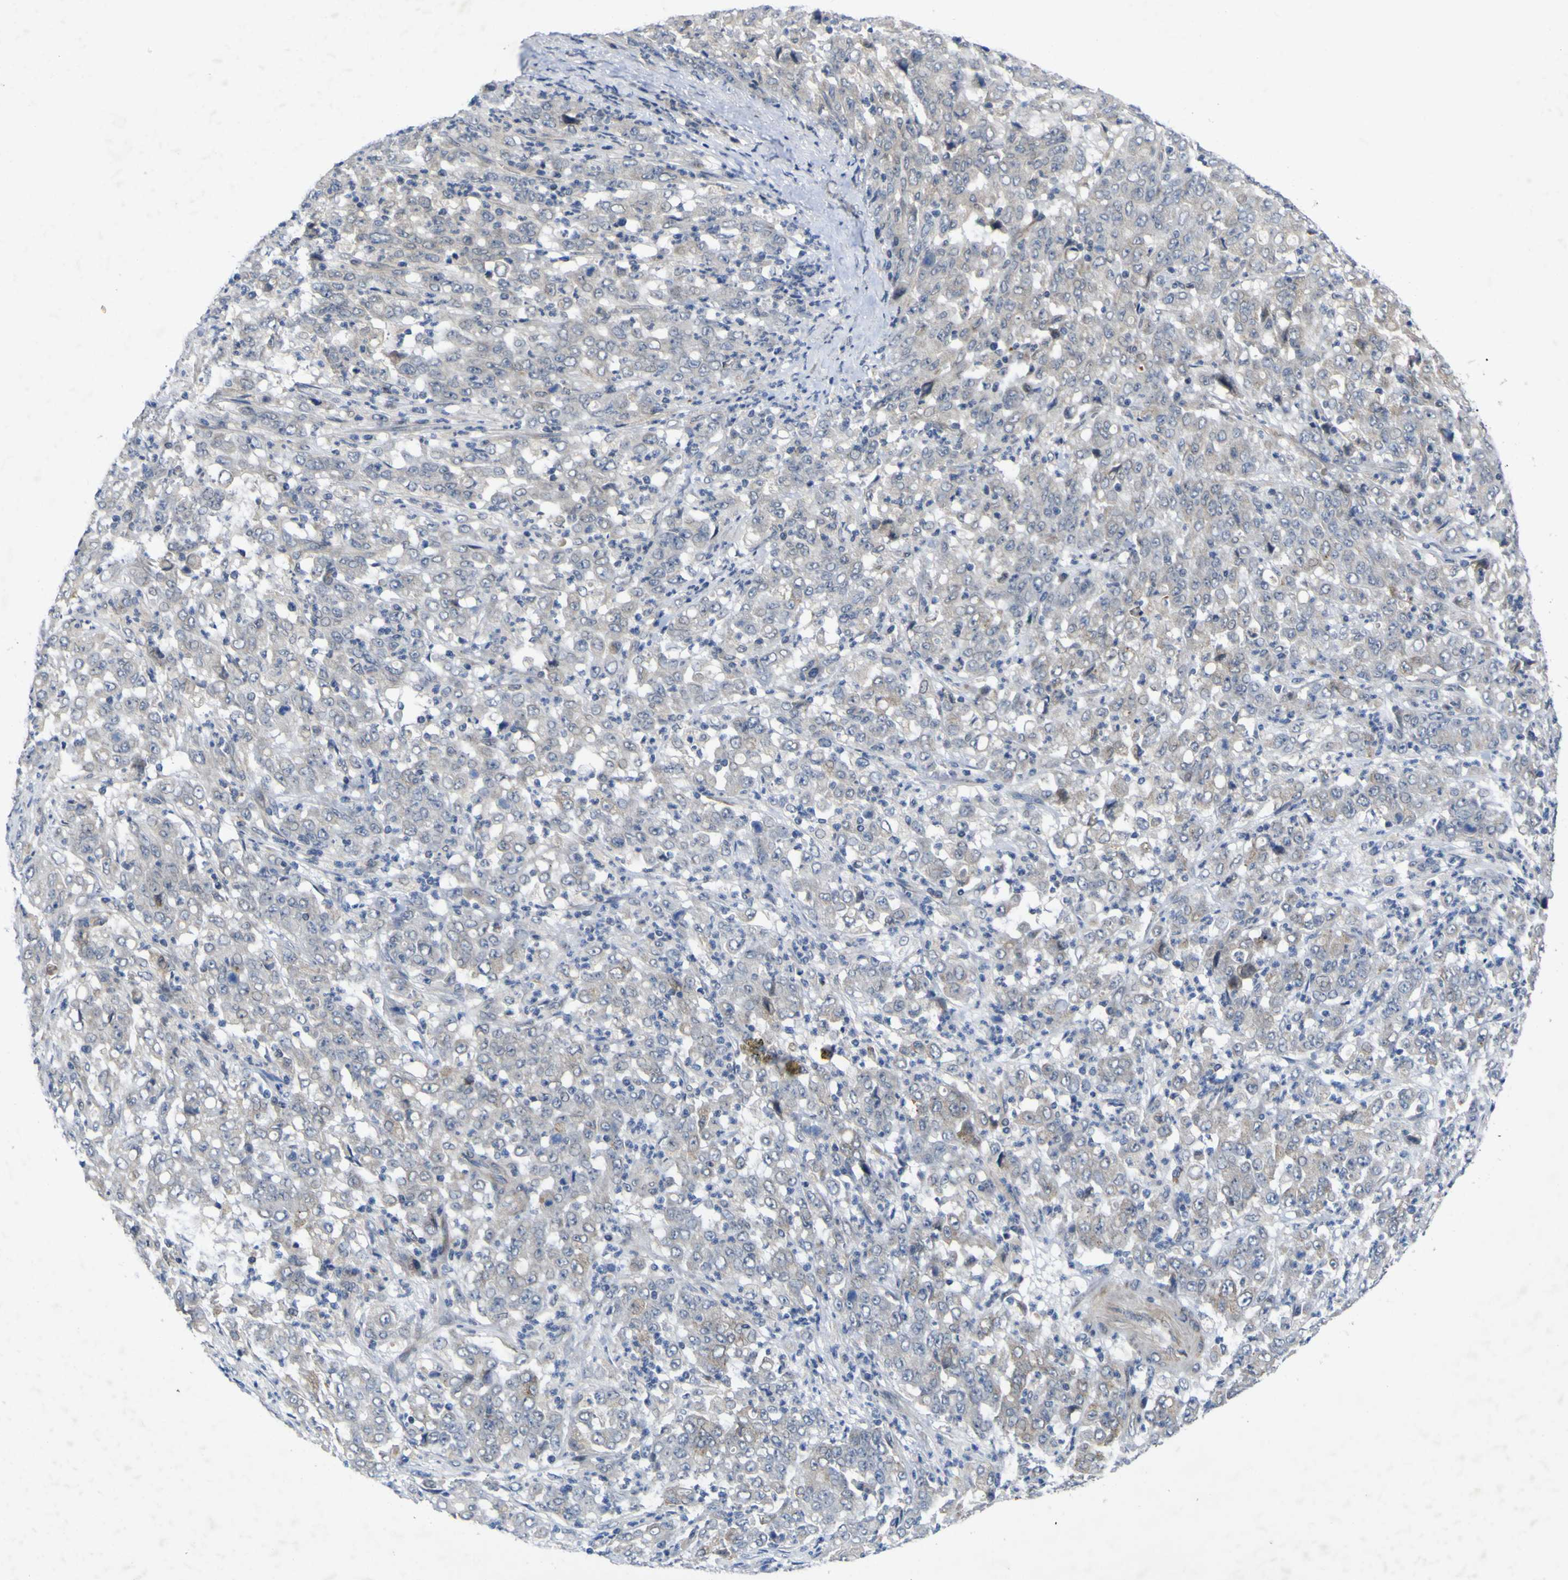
{"staining": {"intensity": "weak", "quantity": "<25%", "location": "cytoplasmic/membranous"}, "tissue": "stomach cancer", "cell_type": "Tumor cells", "image_type": "cancer", "snomed": [{"axis": "morphology", "description": "Adenocarcinoma, NOS"}, {"axis": "topography", "description": "Stomach, lower"}], "caption": "IHC of stomach adenocarcinoma demonstrates no staining in tumor cells. The staining is performed using DAB (3,3'-diaminobenzidine) brown chromogen with nuclei counter-stained in using hematoxylin.", "gene": "NAV1", "patient": {"sex": "female", "age": 71}}